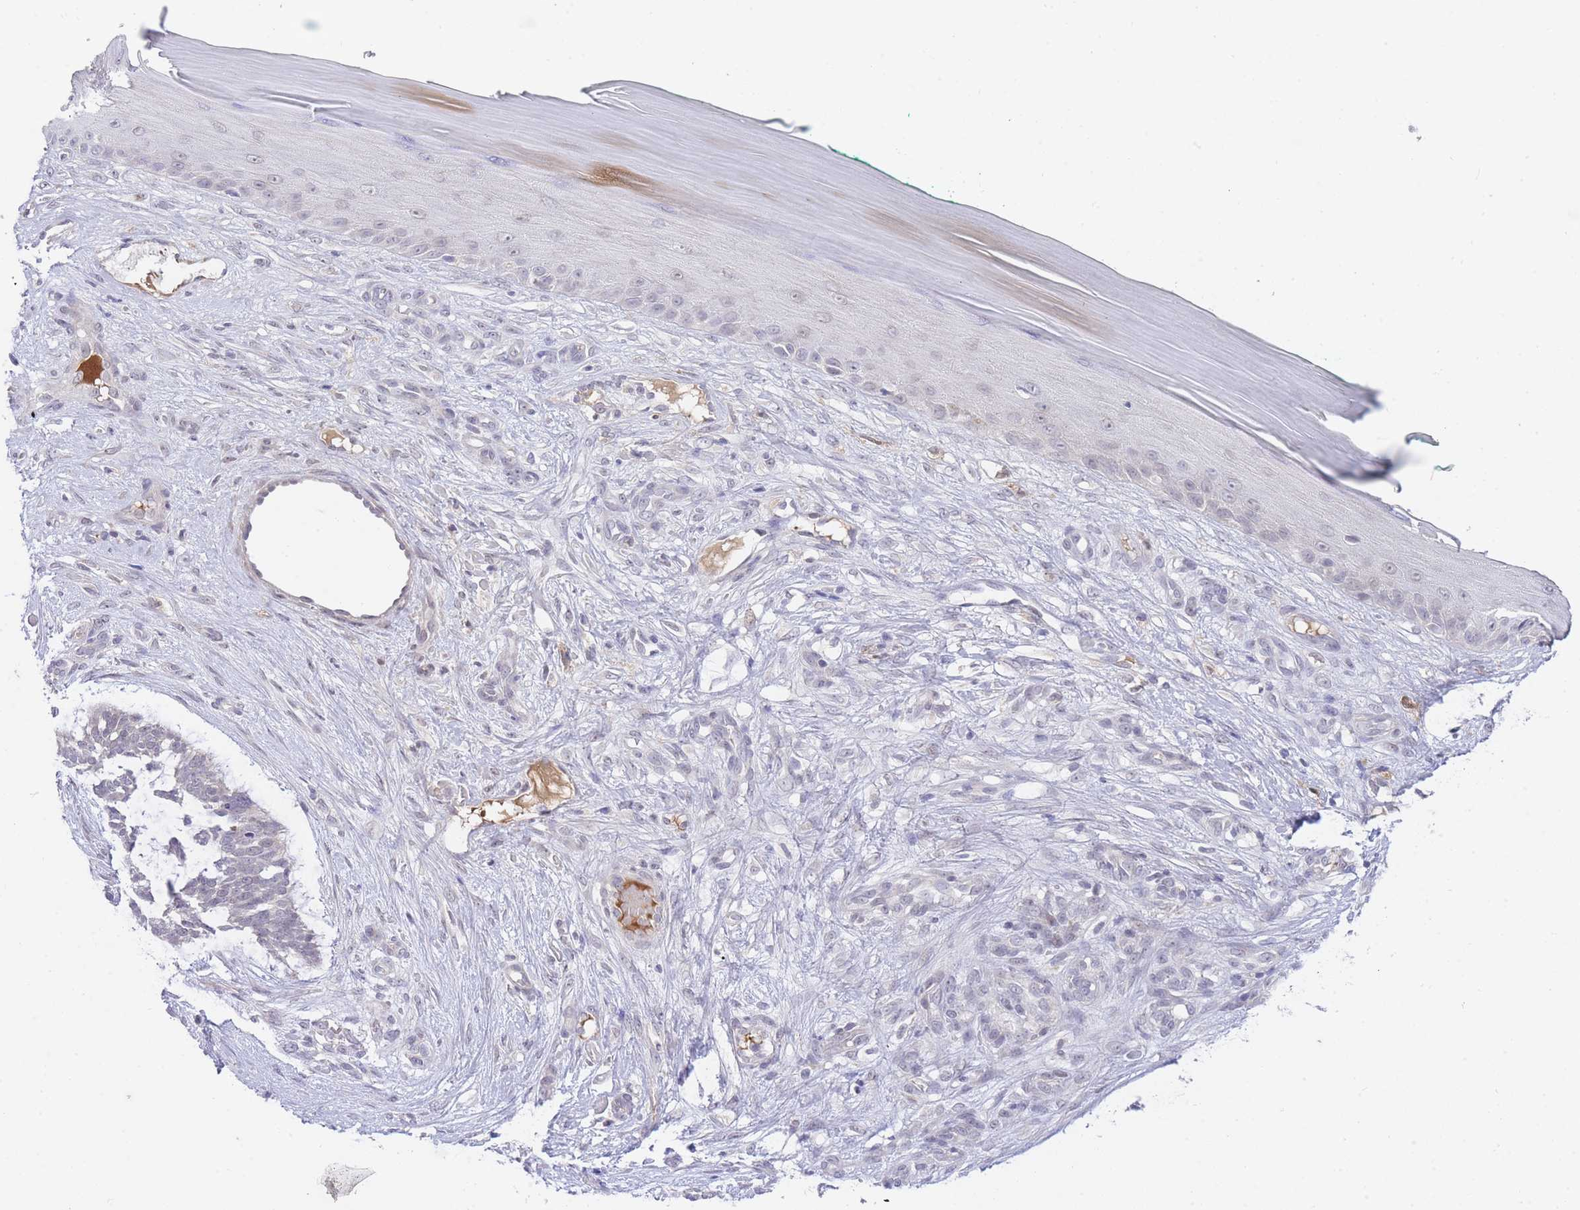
{"staining": {"intensity": "negative", "quantity": "none", "location": "none"}, "tissue": "skin cancer", "cell_type": "Tumor cells", "image_type": "cancer", "snomed": [{"axis": "morphology", "description": "Basal cell carcinoma"}, {"axis": "topography", "description": "Skin"}], "caption": "High magnification brightfield microscopy of skin basal cell carcinoma stained with DAB (3,3'-diaminobenzidine) (brown) and counterstained with hematoxylin (blue): tumor cells show no significant expression.", "gene": "SLC25A33", "patient": {"sex": "male", "age": 88}}